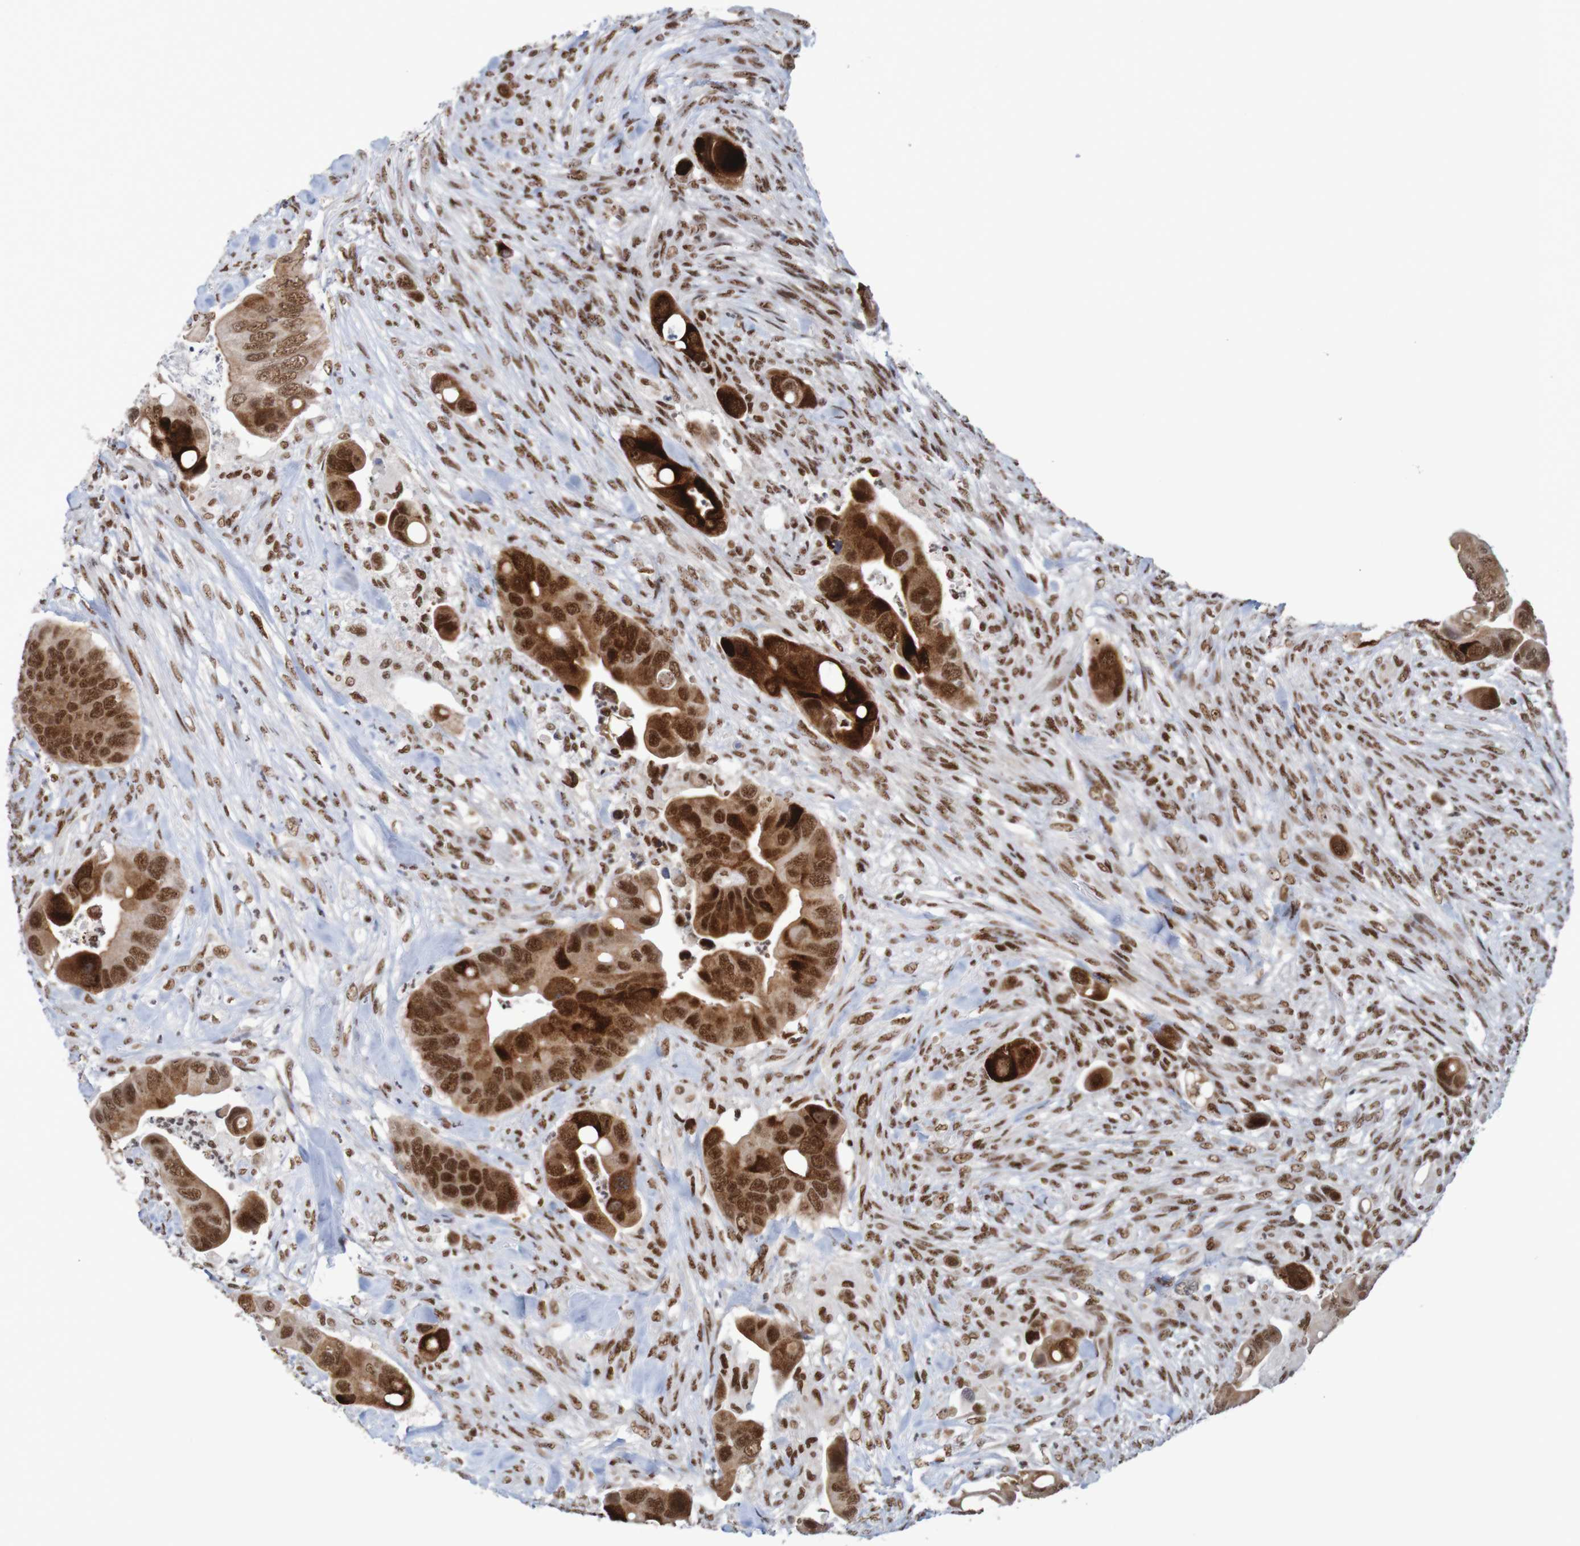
{"staining": {"intensity": "strong", "quantity": ">75%", "location": "nuclear"}, "tissue": "colorectal cancer", "cell_type": "Tumor cells", "image_type": "cancer", "snomed": [{"axis": "morphology", "description": "Adenocarcinoma, NOS"}, {"axis": "topography", "description": "Rectum"}], "caption": "This is a histology image of immunohistochemistry staining of colorectal cancer (adenocarcinoma), which shows strong staining in the nuclear of tumor cells.", "gene": "THRAP3", "patient": {"sex": "female", "age": 57}}